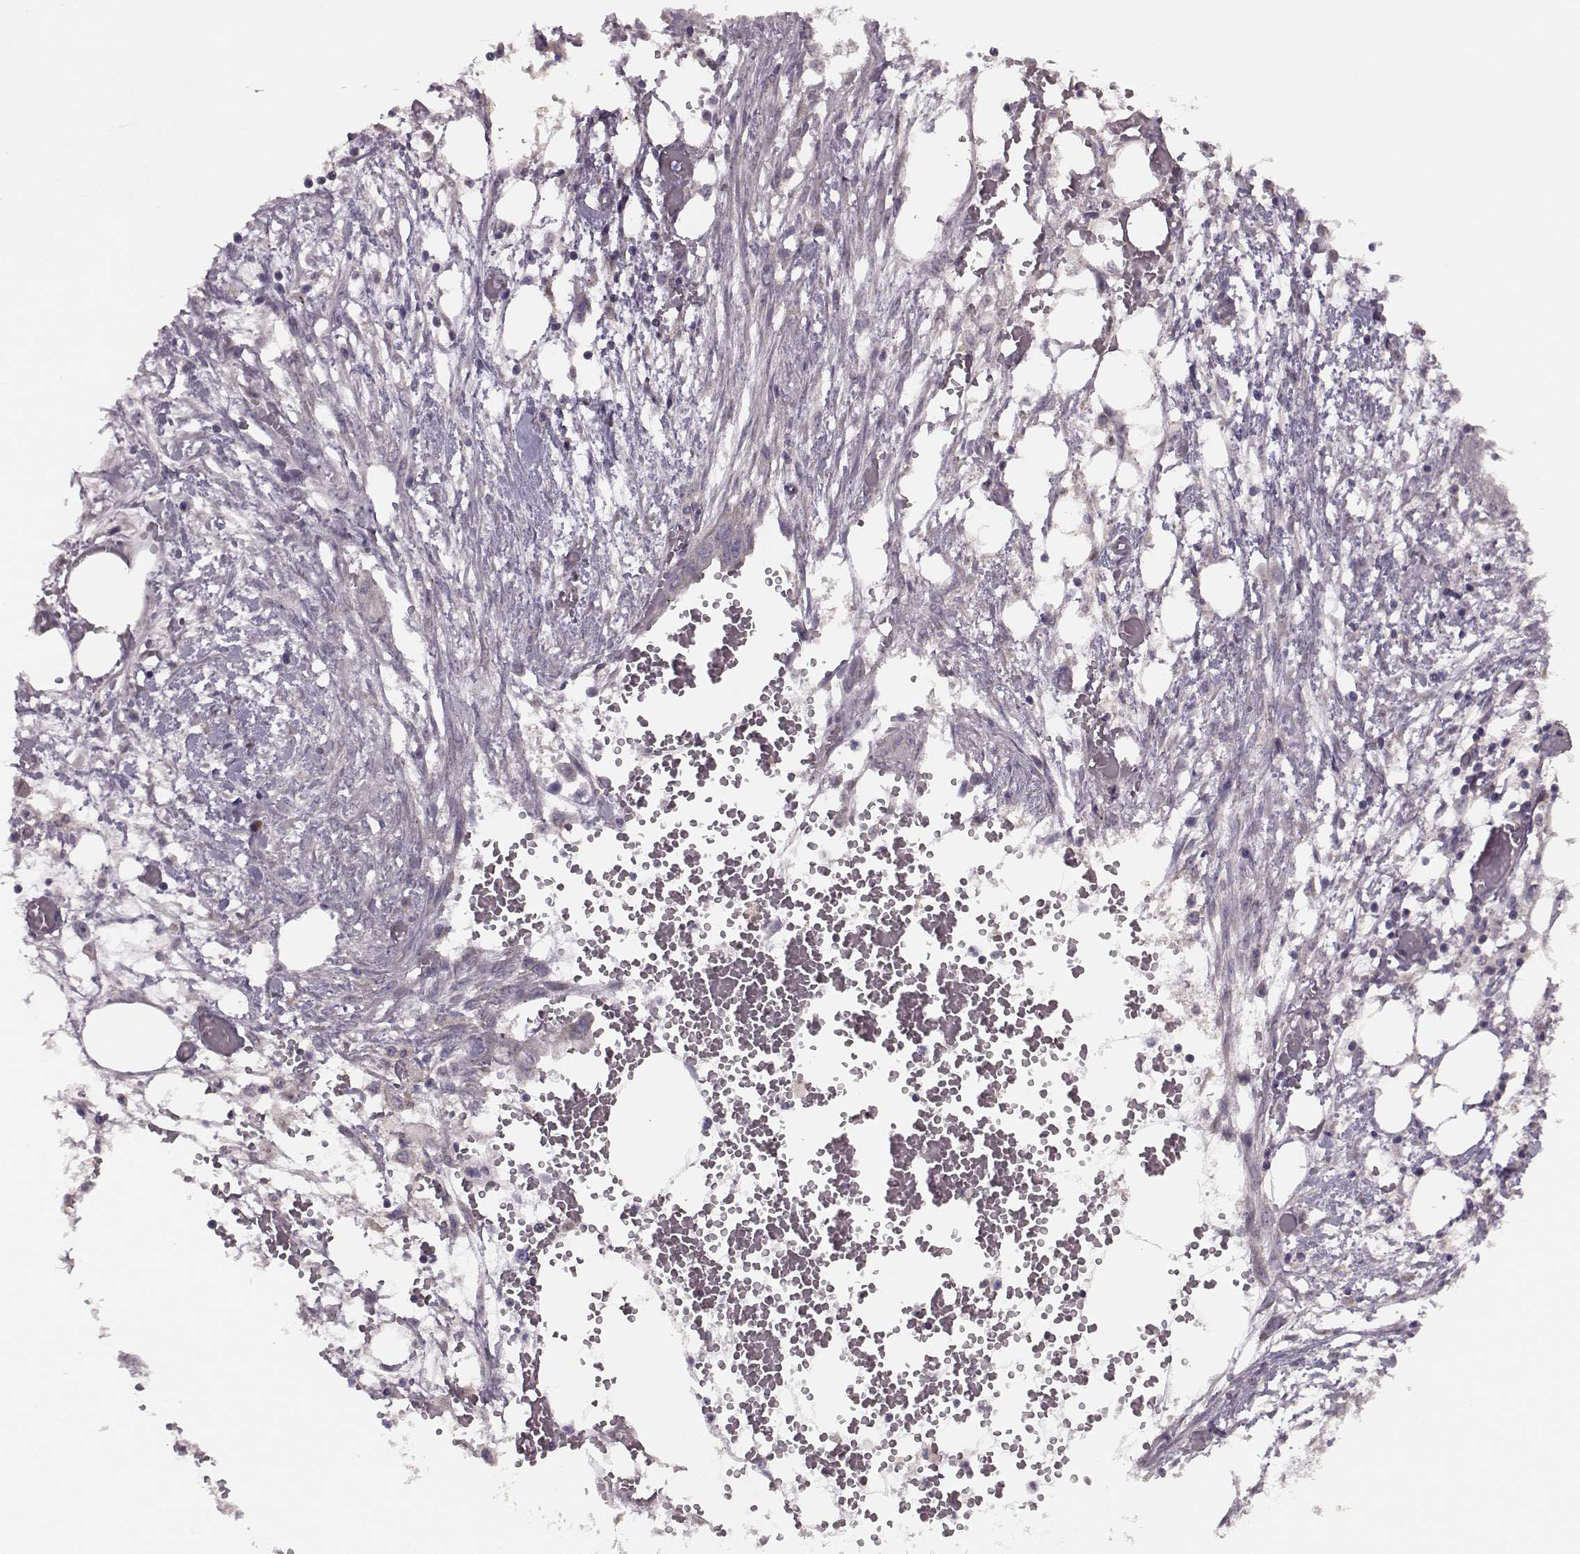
{"staining": {"intensity": "weak", "quantity": ">75%", "location": "cytoplasmic/membranous"}, "tissue": "endometrial cancer", "cell_type": "Tumor cells", "image_type": "cancer", "snomed": [{"axis": "morphology", "description": "Adenocarcinoma, NOS"}, {"axis": "morphology", "description": "Adenocarcinoma, metastatic, NOS"}, {"axis": "topography", "description": "Adipose tissue"}, {"axis": "topography", "description": "Endometrium"}], "caption": "High-power microscopy captured an immunohistochemistry histopathology image of endometrial cancer, revealing weak cytoplasmic/membranous staining in approximately >75% of tumor cells. Using DAB (brown) and hematoxylin (blue) stains, captured at high magnification using brightfield microscopy.", "gene": "FNIP2", "patient": {"sex": "female", "age": 67}}